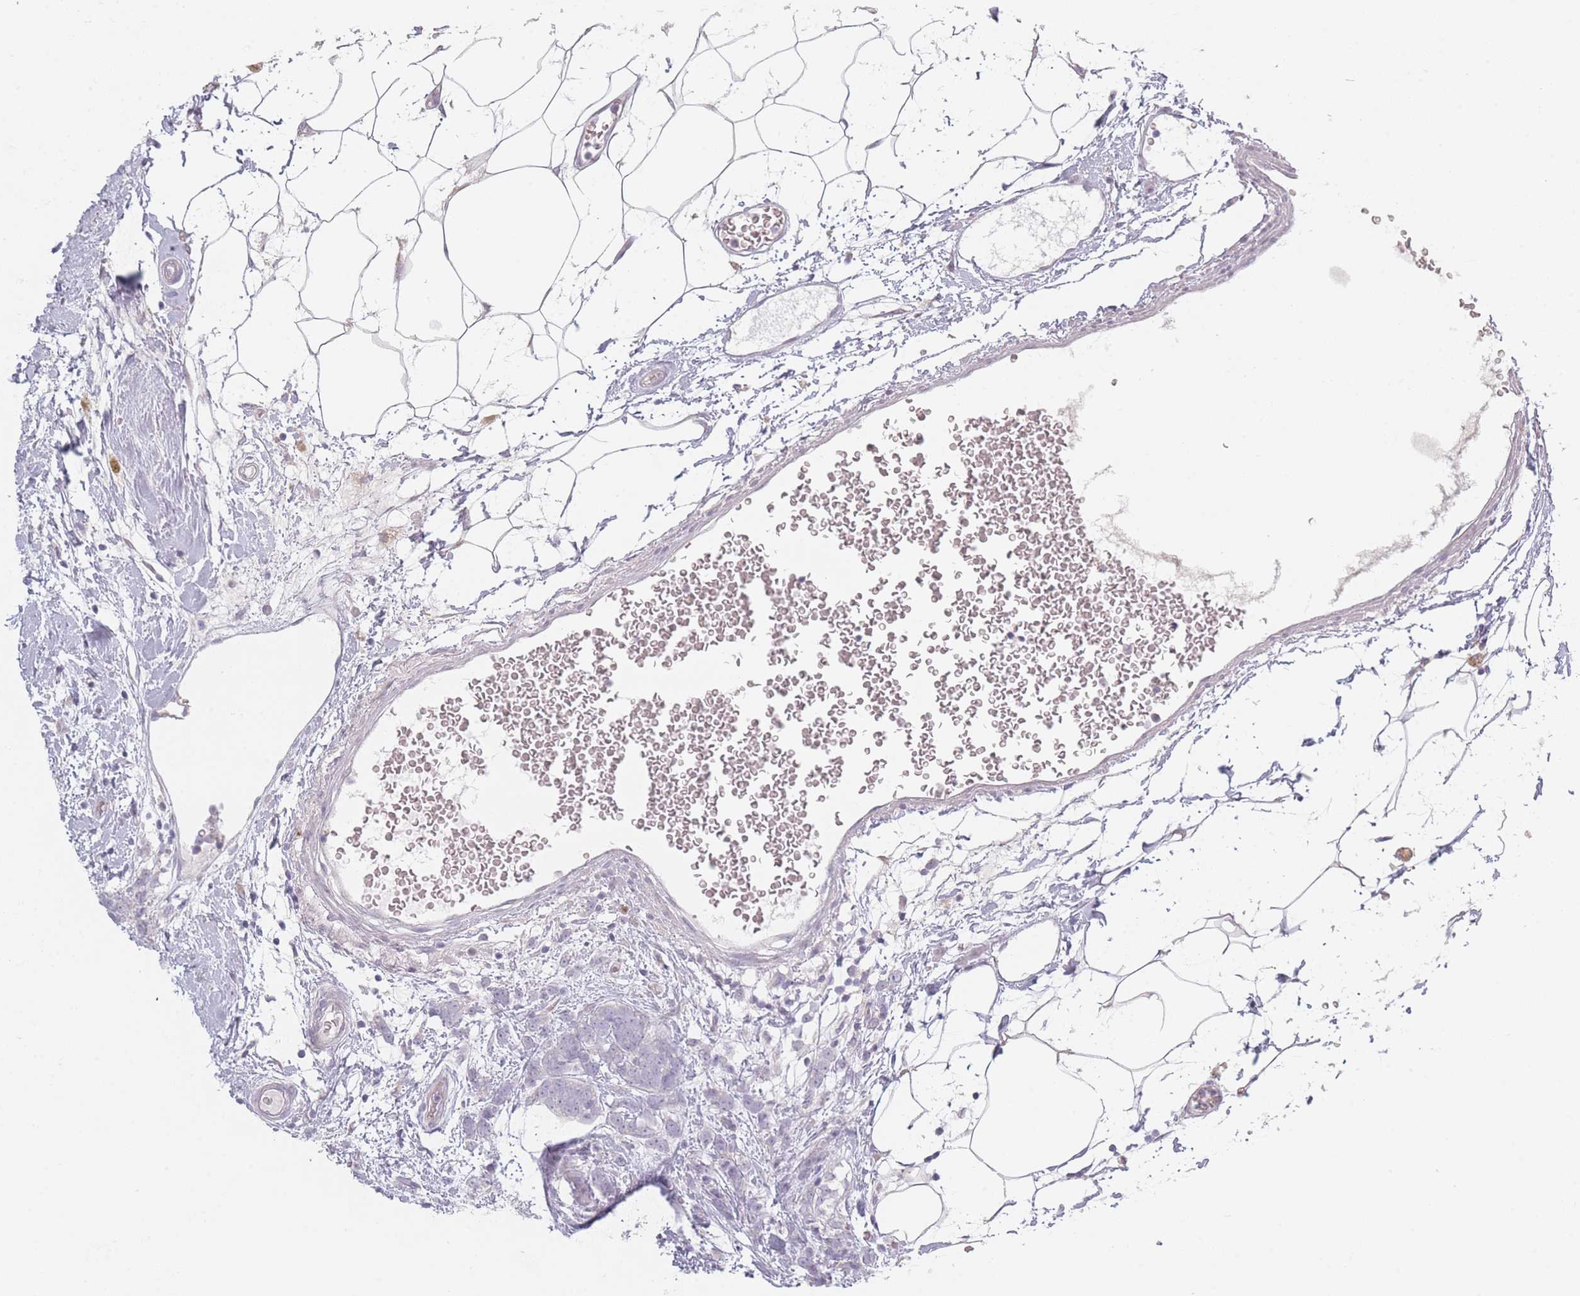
{"staining": {"intensity": "negative", "quantity": "none", "location": "none"}, "tissue": "breast cancer", "cell_type": "Tumor cells", "image_type": "cancer", "snomed": [{"axis": "morphology", "description": "Lobular carcinoma"}, {"axis": "topography", "description": "Breast"}], "caption": "Immunohistochemical staining of human breast lobular carcinoma reveals no significant expression in tumor cells. (DAB immunohistochemistry, high magnification).", "gene": "RASL10B", "patient": {"sex": "female", "age": 58}}